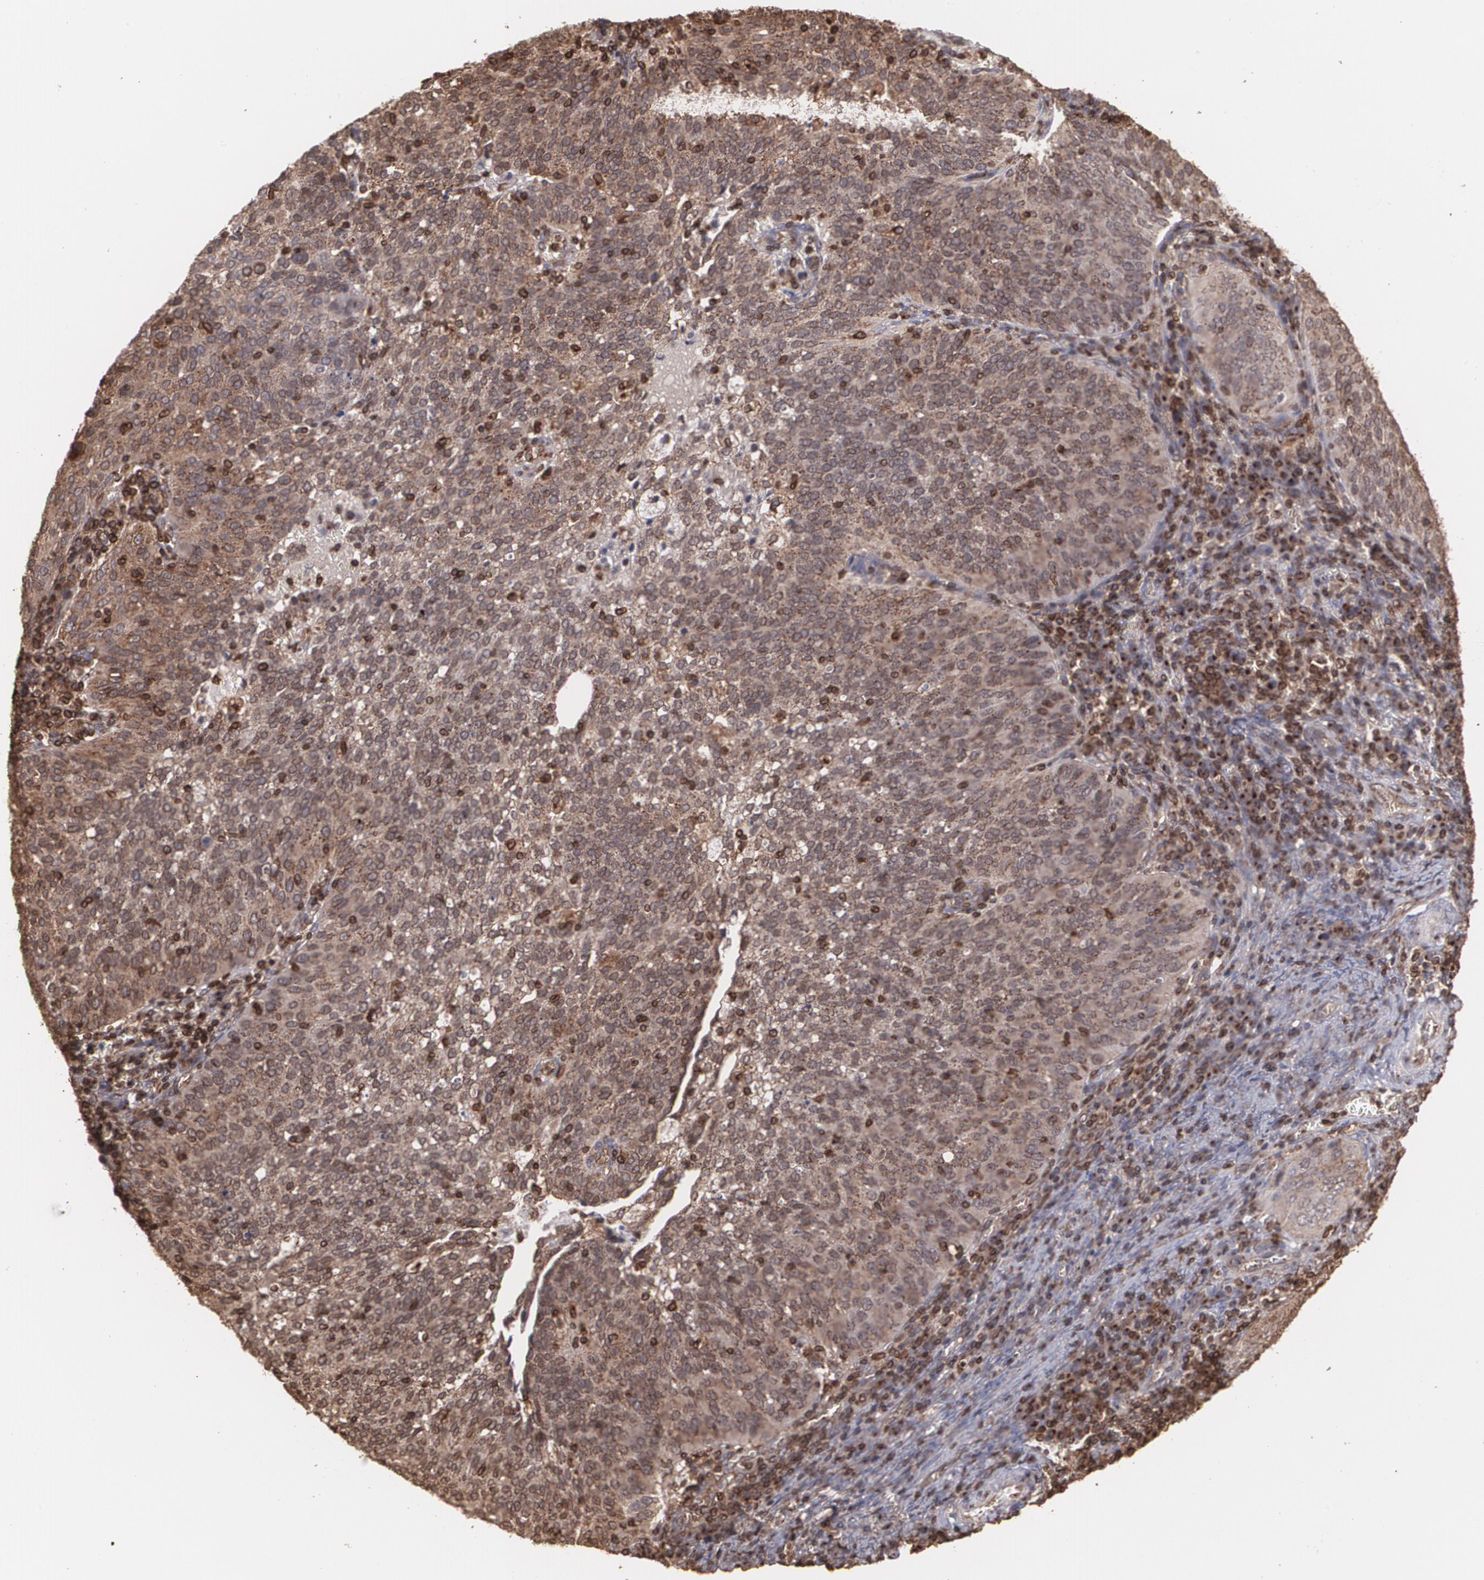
{"staining": {"intensity": "strong", "quantity": ">75%", "location": "cytoplasmic/membranous"}, "tissue": "cervical cancer", "cell_type": "Tumor cells", "image_type": "cancer", "snomed": [{"axis": "morphology", "description": "Squamous cell carcinoma, NOS"}, {"axis": "topography", "description": "Cervix"}], "caption": "Strong cytoplasmic/membranous expression for a protein is appreciated in about >75% of tumor cells of cervical squamous cell carcinoma using immunohistochemistry.", "gene": "TRIP11", "patient": {"sex": "female", "age": 39}}